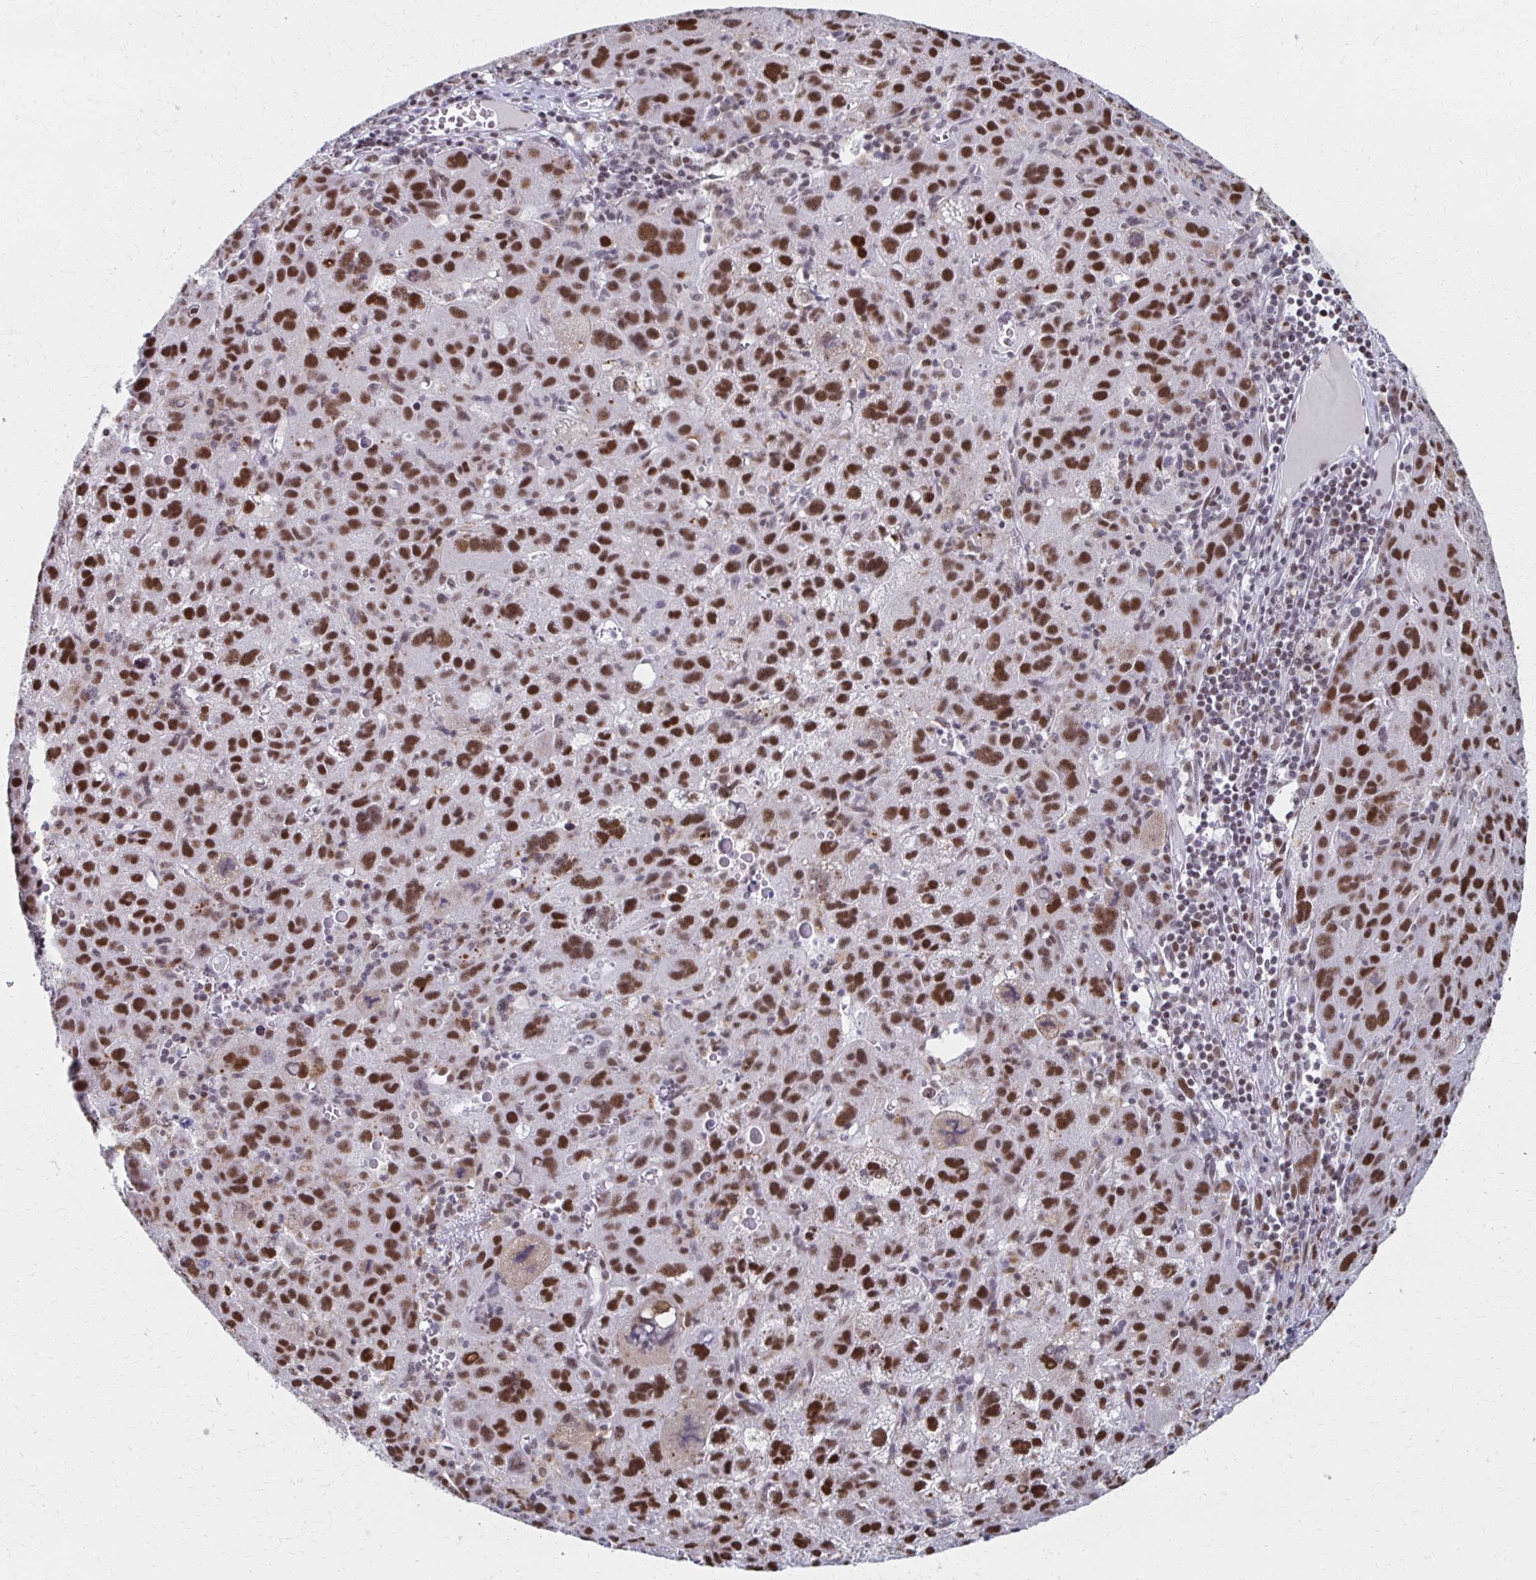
{"staining": {"intensity": "strong", "quantity": ">75%", "location": "nuclear"}, "tissue": "liver cancer", "cell_type": "Tumor cells", "image_type": "cancer", "snomed": [{"axis": "morphology", "description": "Carcinoma, Hepatocellular, NOS"}, {"axis": "topography", "description": "Liver"}], "caption": "Liver hepatocellular carcinoma tissue demonstrates strong nuclear positivity in about >75% of tumor cells, visualized by immunohistochemistry.", "gene": "IRF7", "patient": {"sex": "female", "age": 77}}